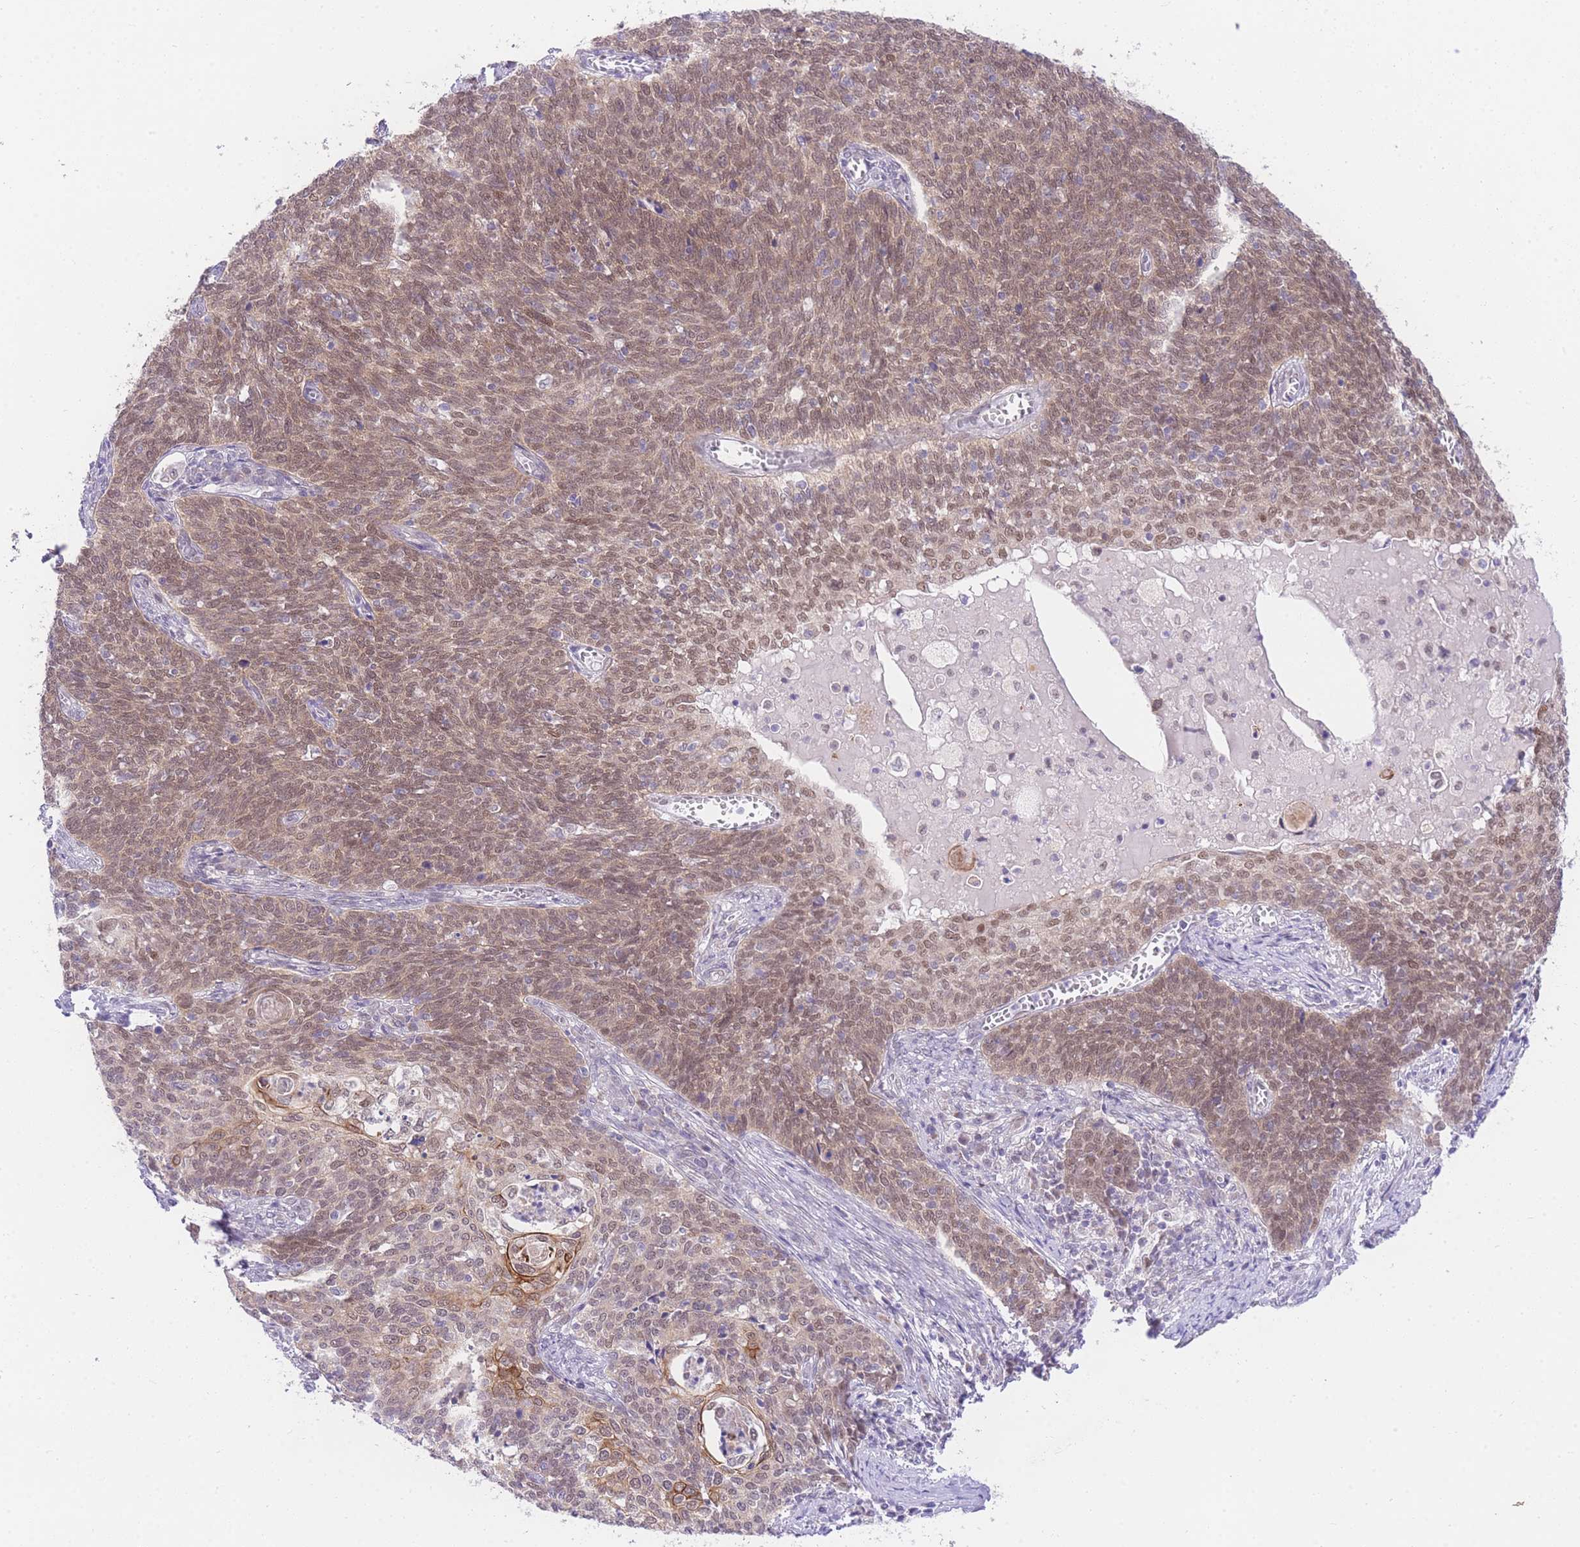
{"staining": {"intensity": "moderate", "quantity": ">75%", "location": "cytoplasmic/membranous,nuclear"}, "tissue": "cervical cancer", "cell_type": "Tumor cells", "image_type": "cancer", "snomed": [{"axis": "morphology", "description": "Squamous cell carcinoma, NOS"}, {"axis": "topography", "description": "Cervix"}], "caption": "Immunohistochemical staining of cervical cancer (squamous cell carcinoma) reveals medium levels of moderate cytoplasmic/membranous and nuclear positivity in approximately >75% of tumor cells. The staining is performed using DAB (3,3'-diaminobenzidine) brown chromogen to label protein expression. The nuclei are counter-stained blue using hematoxylin.", "gene": "UBXN7", "patient": {"sex": "female", "age": 39}}